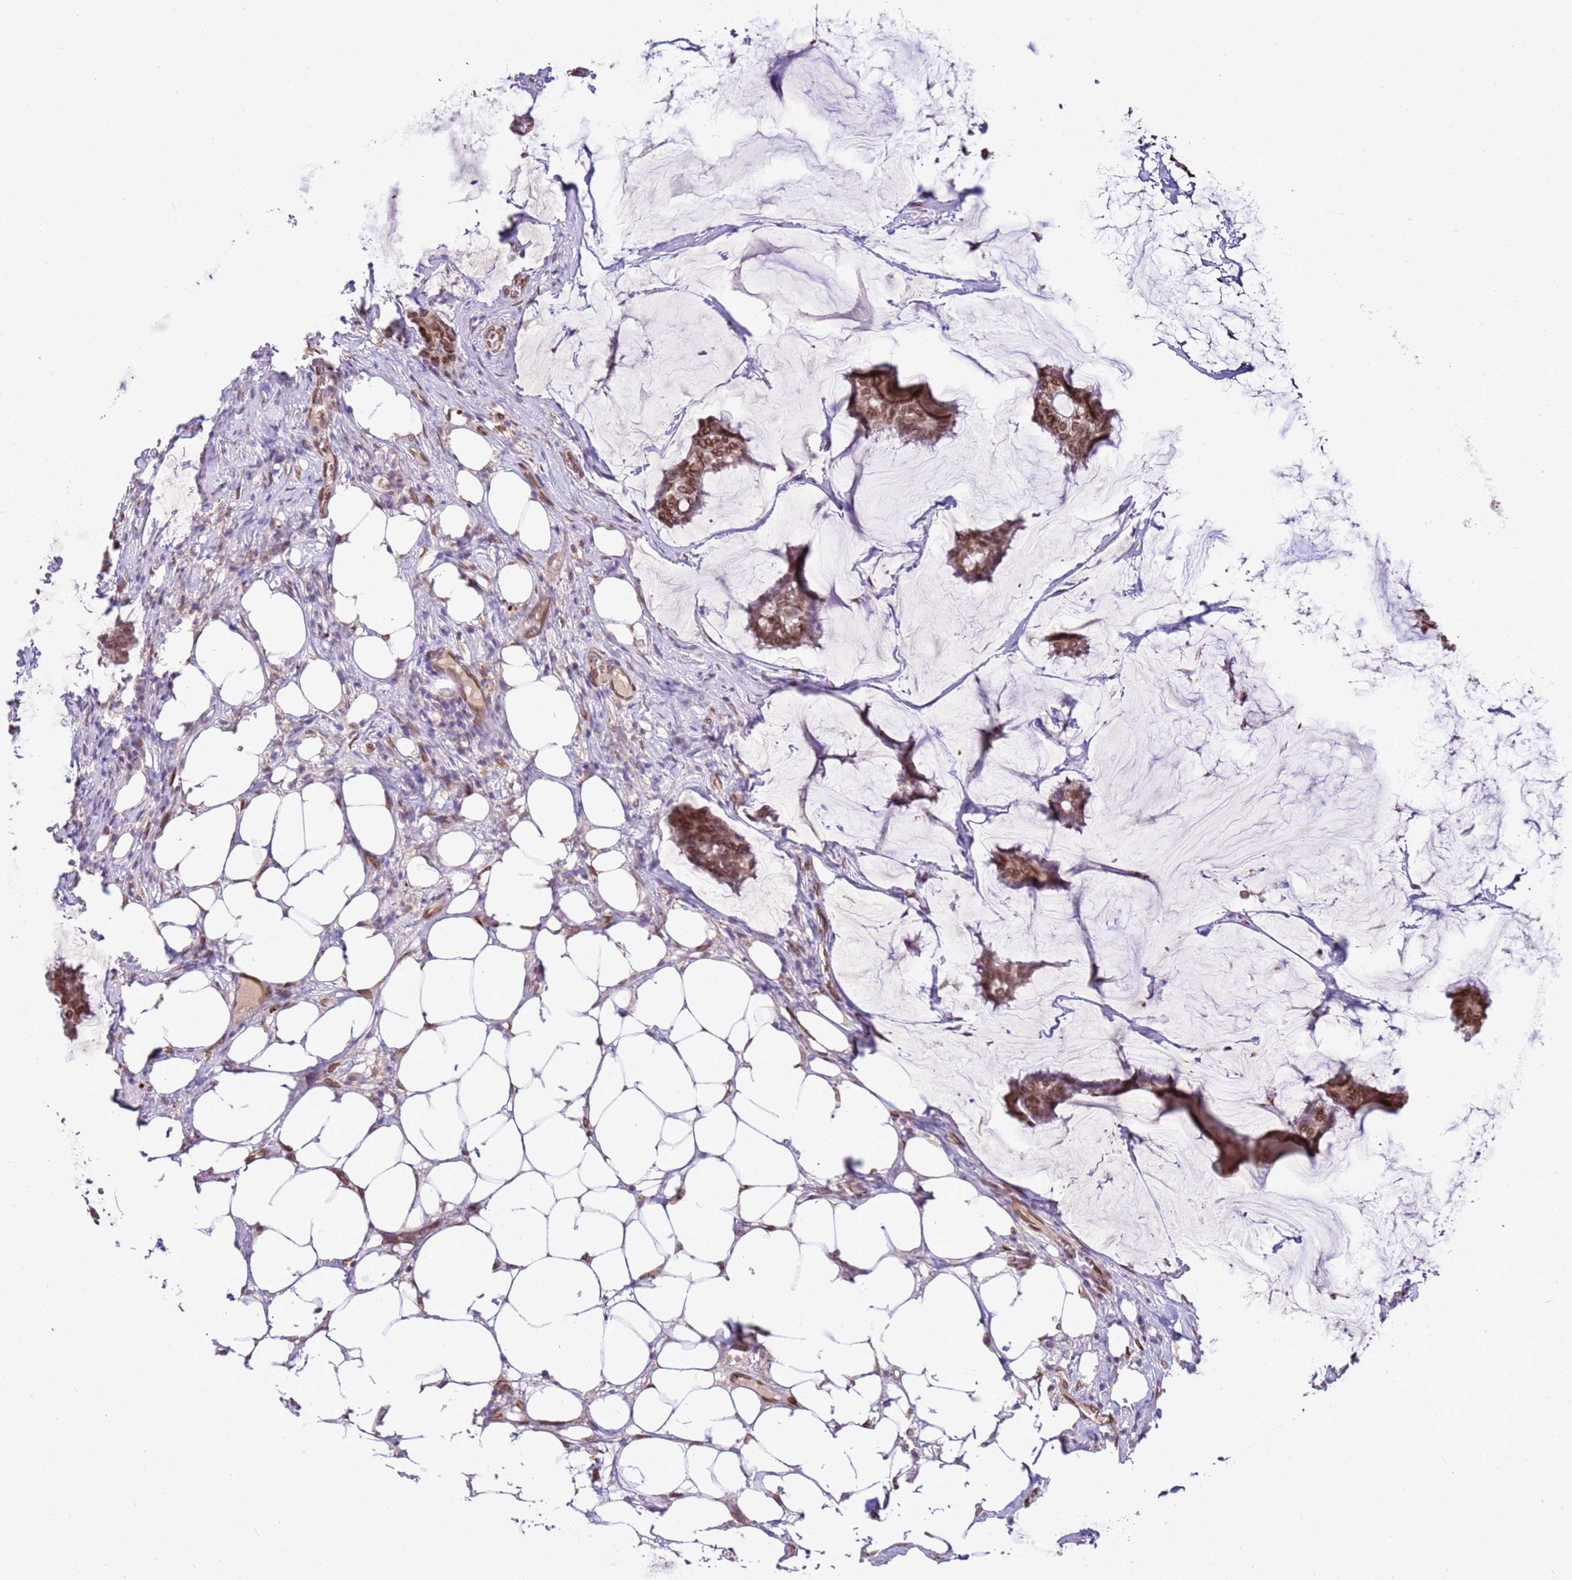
{"staining": {"intensity": "moderate", "quantity": ">75%", "location": "cytoplasmic/membranous,nuclear"}, "tissue": "breast cancer", "cell_type": "Tumor cells", "image_type": "cancer", "snomed": [{"axis": "morphology", "description": "Duct carcinoma"}, {"axis": "topography", "description": "Breast"}], "caption": "A micrograph showing moderate cytoplasmic/membranous and nuclear positivity in approximately >75% of tumor cells in breast cancer (infiltrating ductal carcinoma), as visualized by brown immunohistochemical staining.", "gene": "TMEM47", "patient": {"sex": "female", "age": 93}}